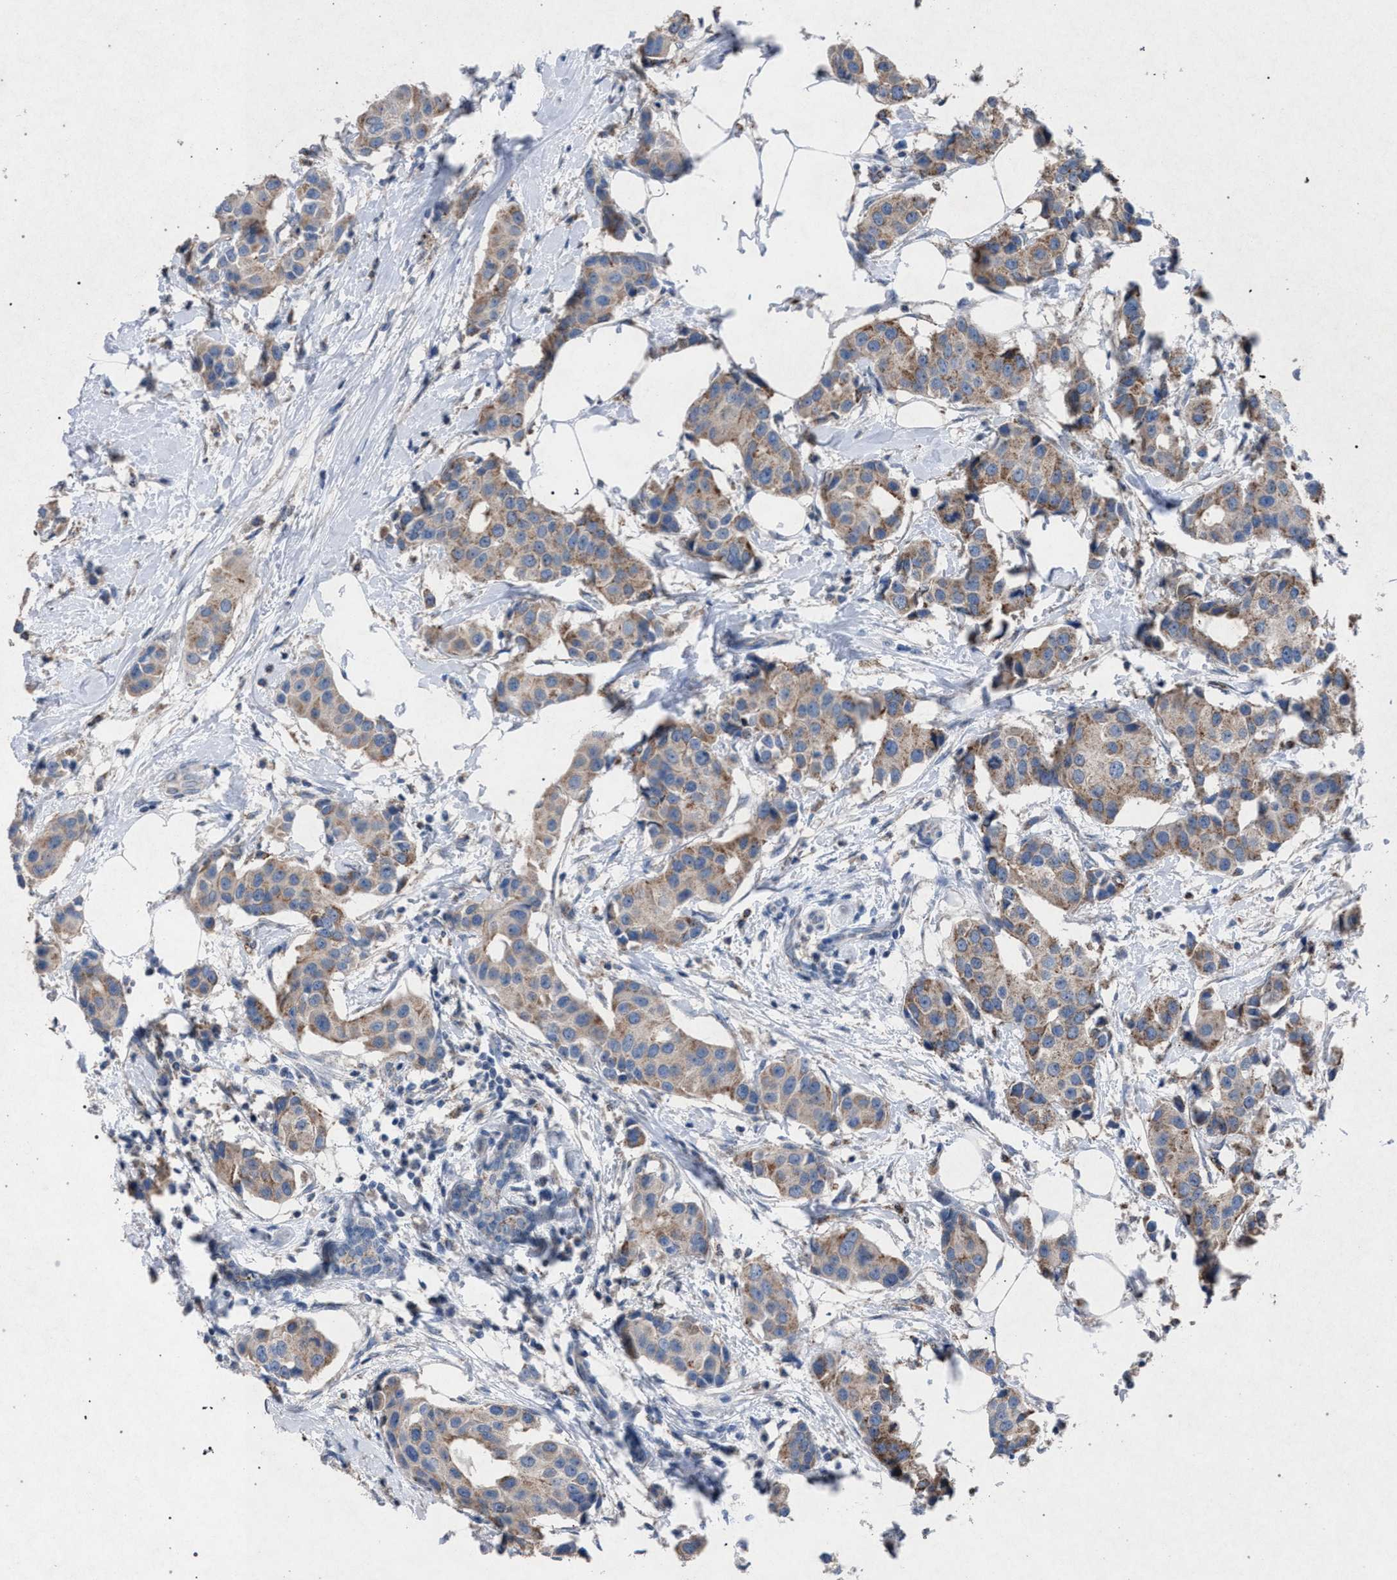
{"staining": {"intensity": "weak", "quantity": ">75%", "location": "cytoplasmic/membranous"}, "tissue": "breast cancer", "cell_type": "Tumor cells", "image_type": "cancer", "snomed": [{"axis": "morphology", "description": "Normal tissue, NOS"}, {"axis": "morphology", "description": "Duct carcinoma"}, {"axis": "topography", "description": "Breast"}], "caption": "Immunohistochemistry image of breast cancer stained for a protein (brown), which shows low levels of weak cytoplasmic/membranous staining in about >75% of tumor cells.", "gene": "HSD17B4", "patient": {"sex": "female", "age": 39}}